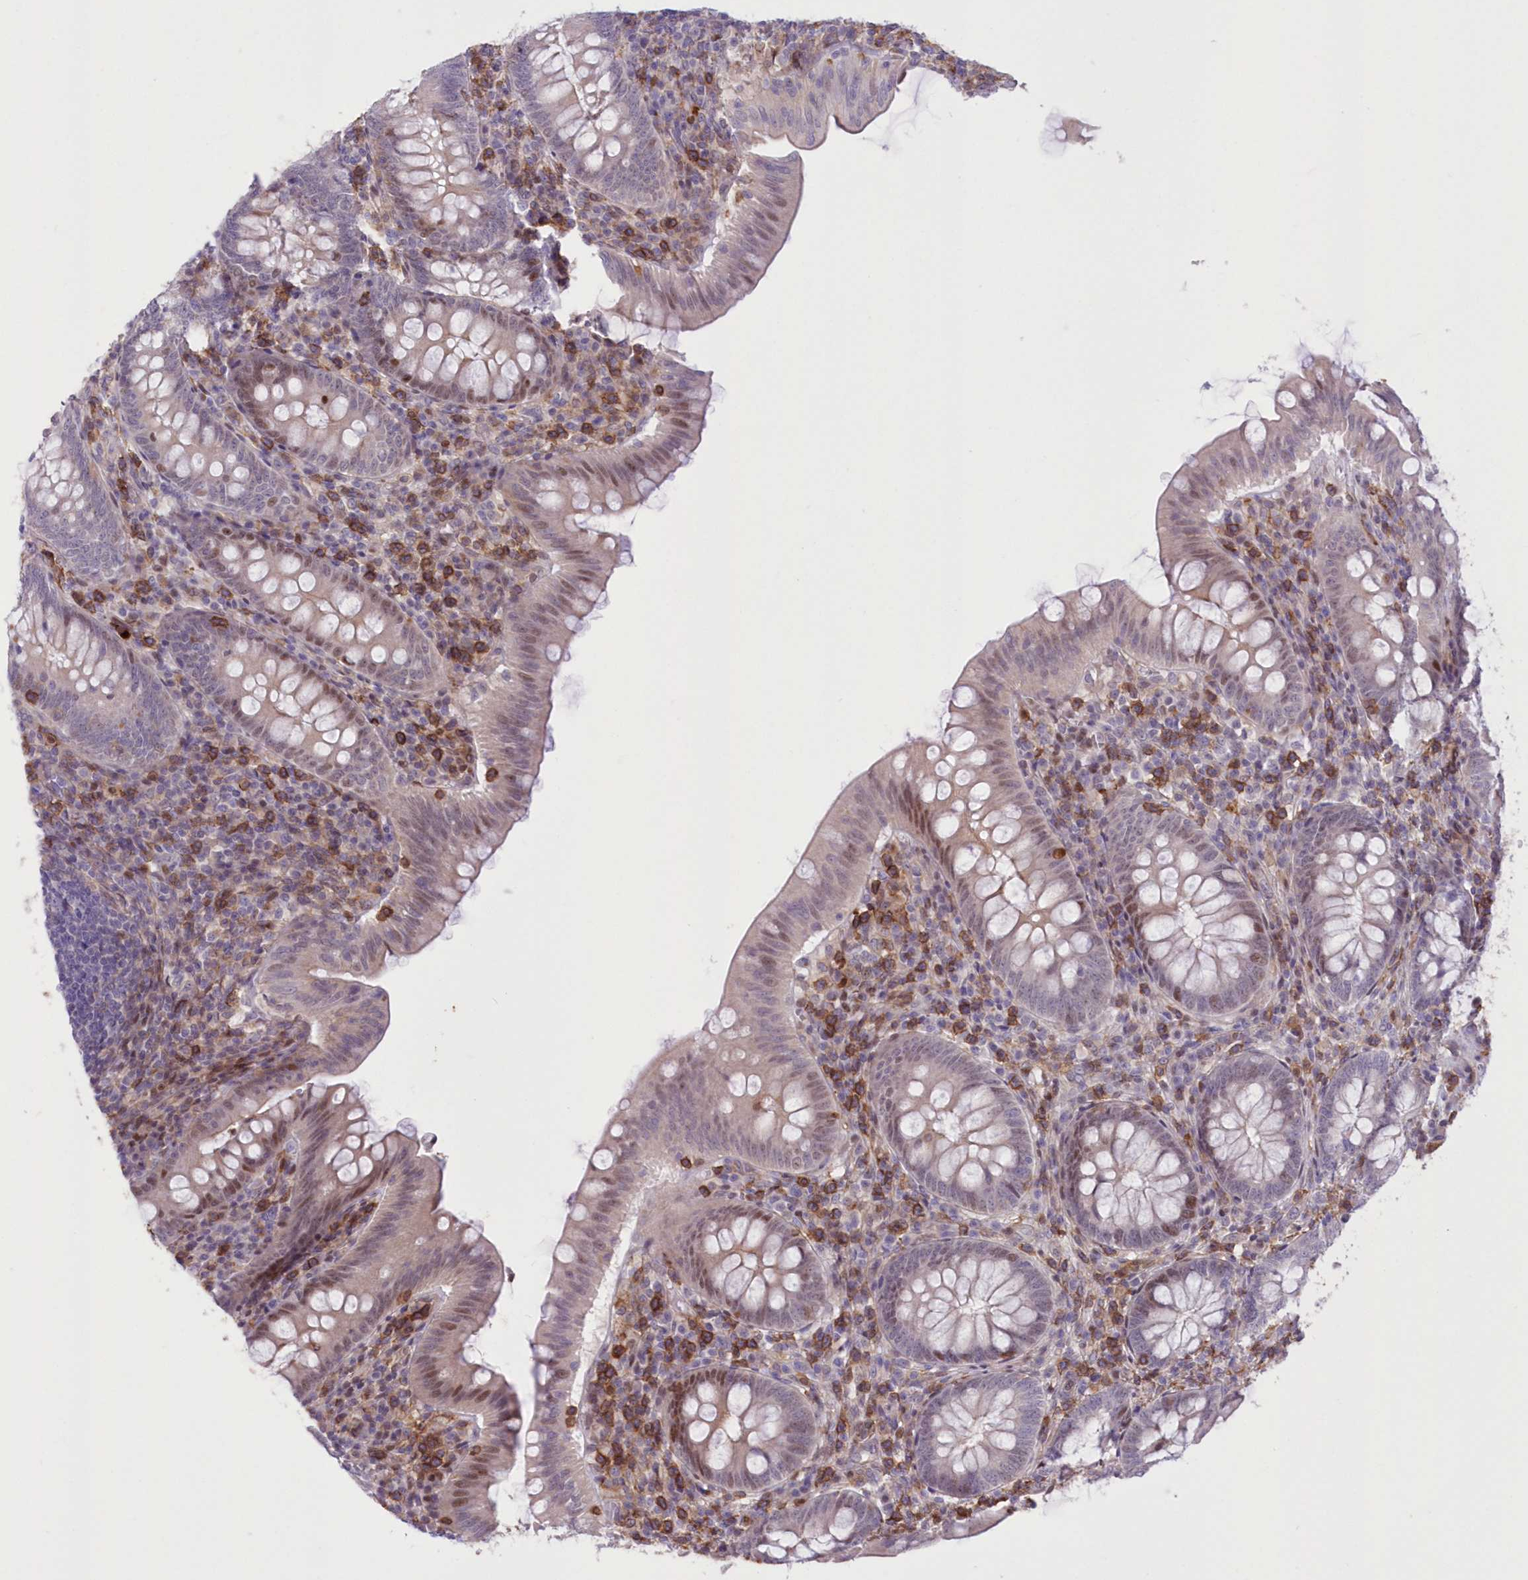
{"staining": {"intensity": "moderate", "quantity": "25%-75%", "location": "nuclear"}, "tissue": "appendix", "cell_type": "Glandular cells", "image_type": "normal", "snomed": [{"axis": "morphology", "description": "Normal tissue, NOS"}, {"axis": "topography", "description": "Appendix"}], "caption": "Brown immunohistochemical staining in normal appendix exhibits moderate nuclear positivity in approximately 25%-75% of glandular cells. (IHC, brightfield microscopy, high magnification).", "gene": "RNPEPL1", "patient": {"sex": "male", "age": 14}}